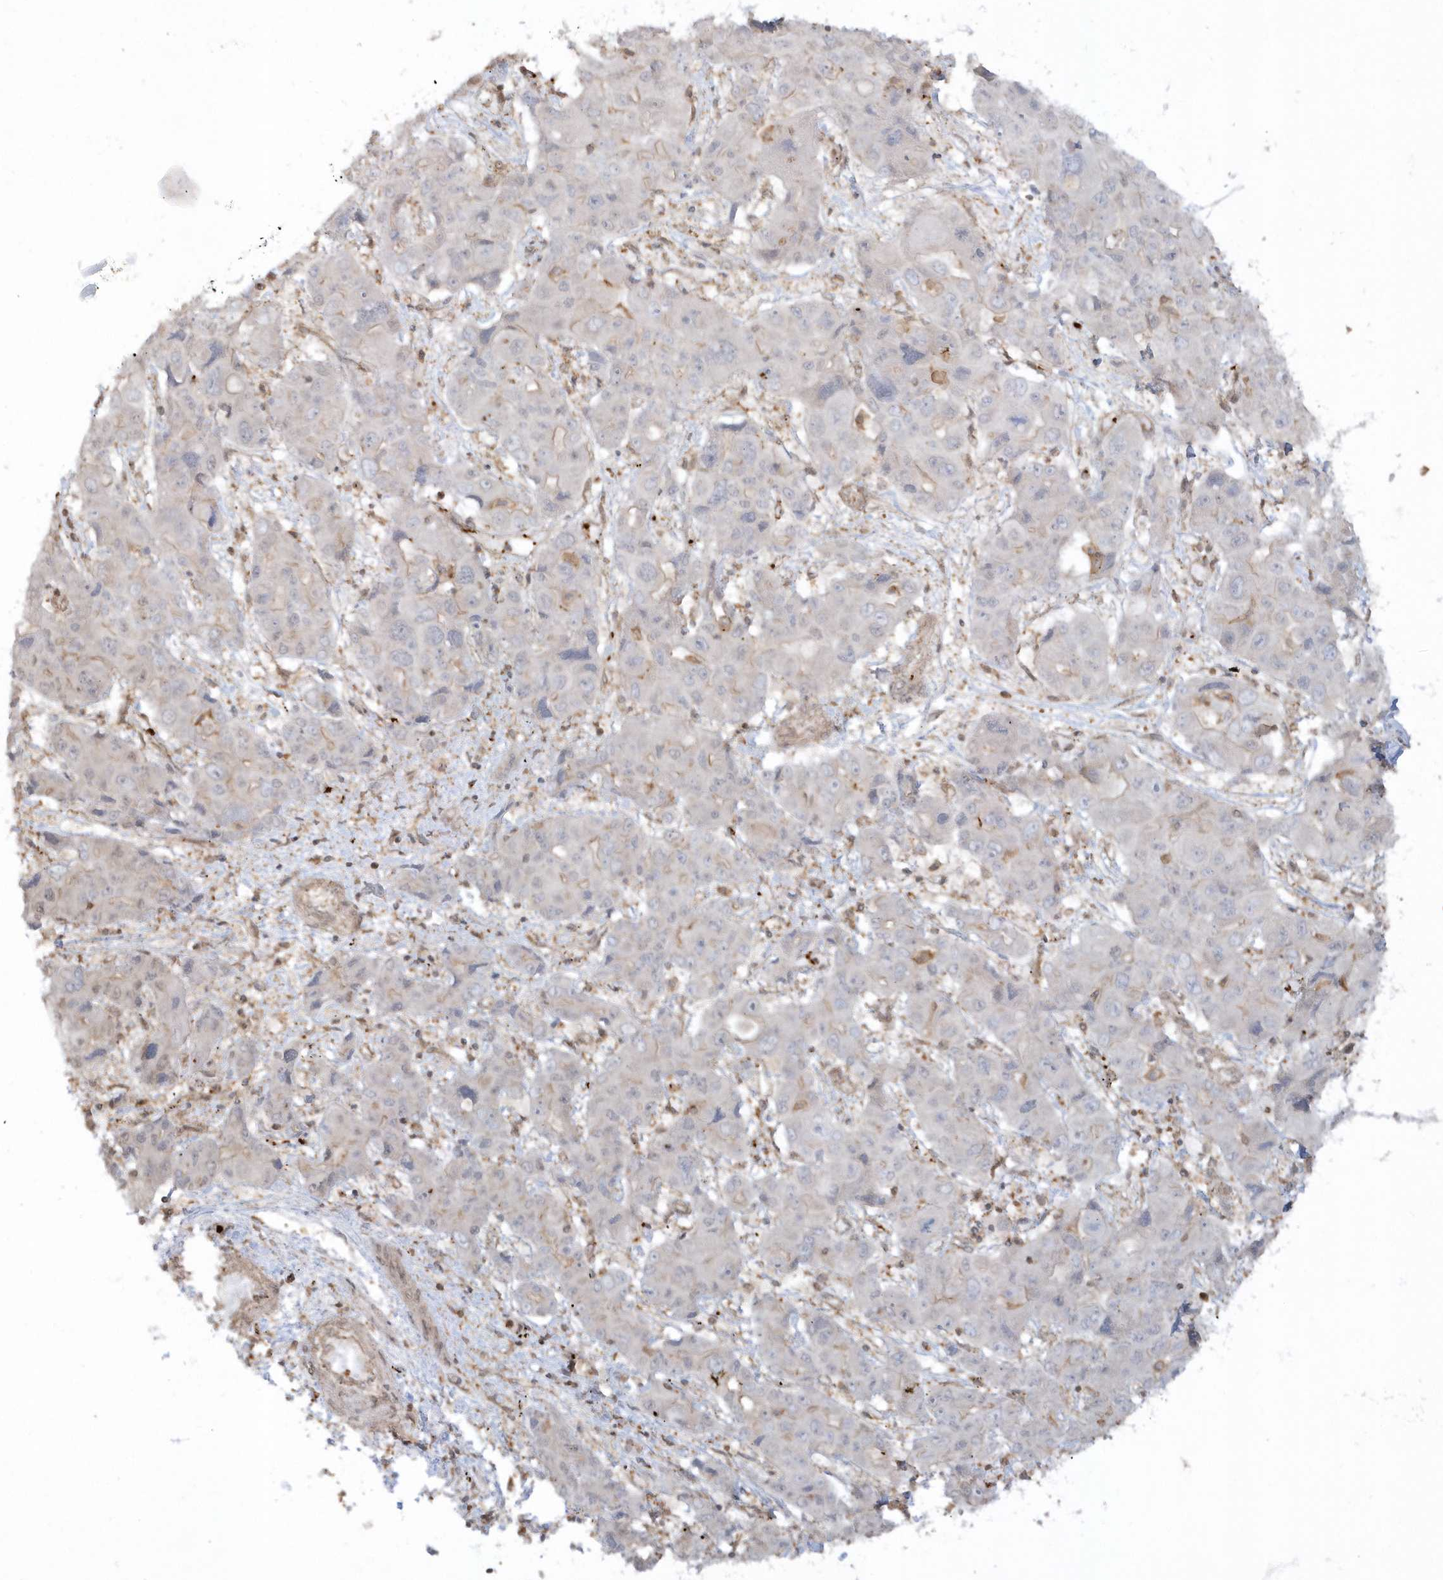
{"staining": {"intensity": "negative", "quantity": "none", "location": "none"}, "tissue": "liver cancer", "cell_type": "Tumor cells", "image_type": "cancer", "snomed": [{"axis": "morphology", "description": "Cholangiocarcinoma"}, {"axis": "topography", "description": "Liver"}], "caption": "Human liver cancer stained for a protein using immunohistochemistry displays no positivity in tumor cells.", "gene": "BSN", "patient": {"sex": "male", "age": 67}}